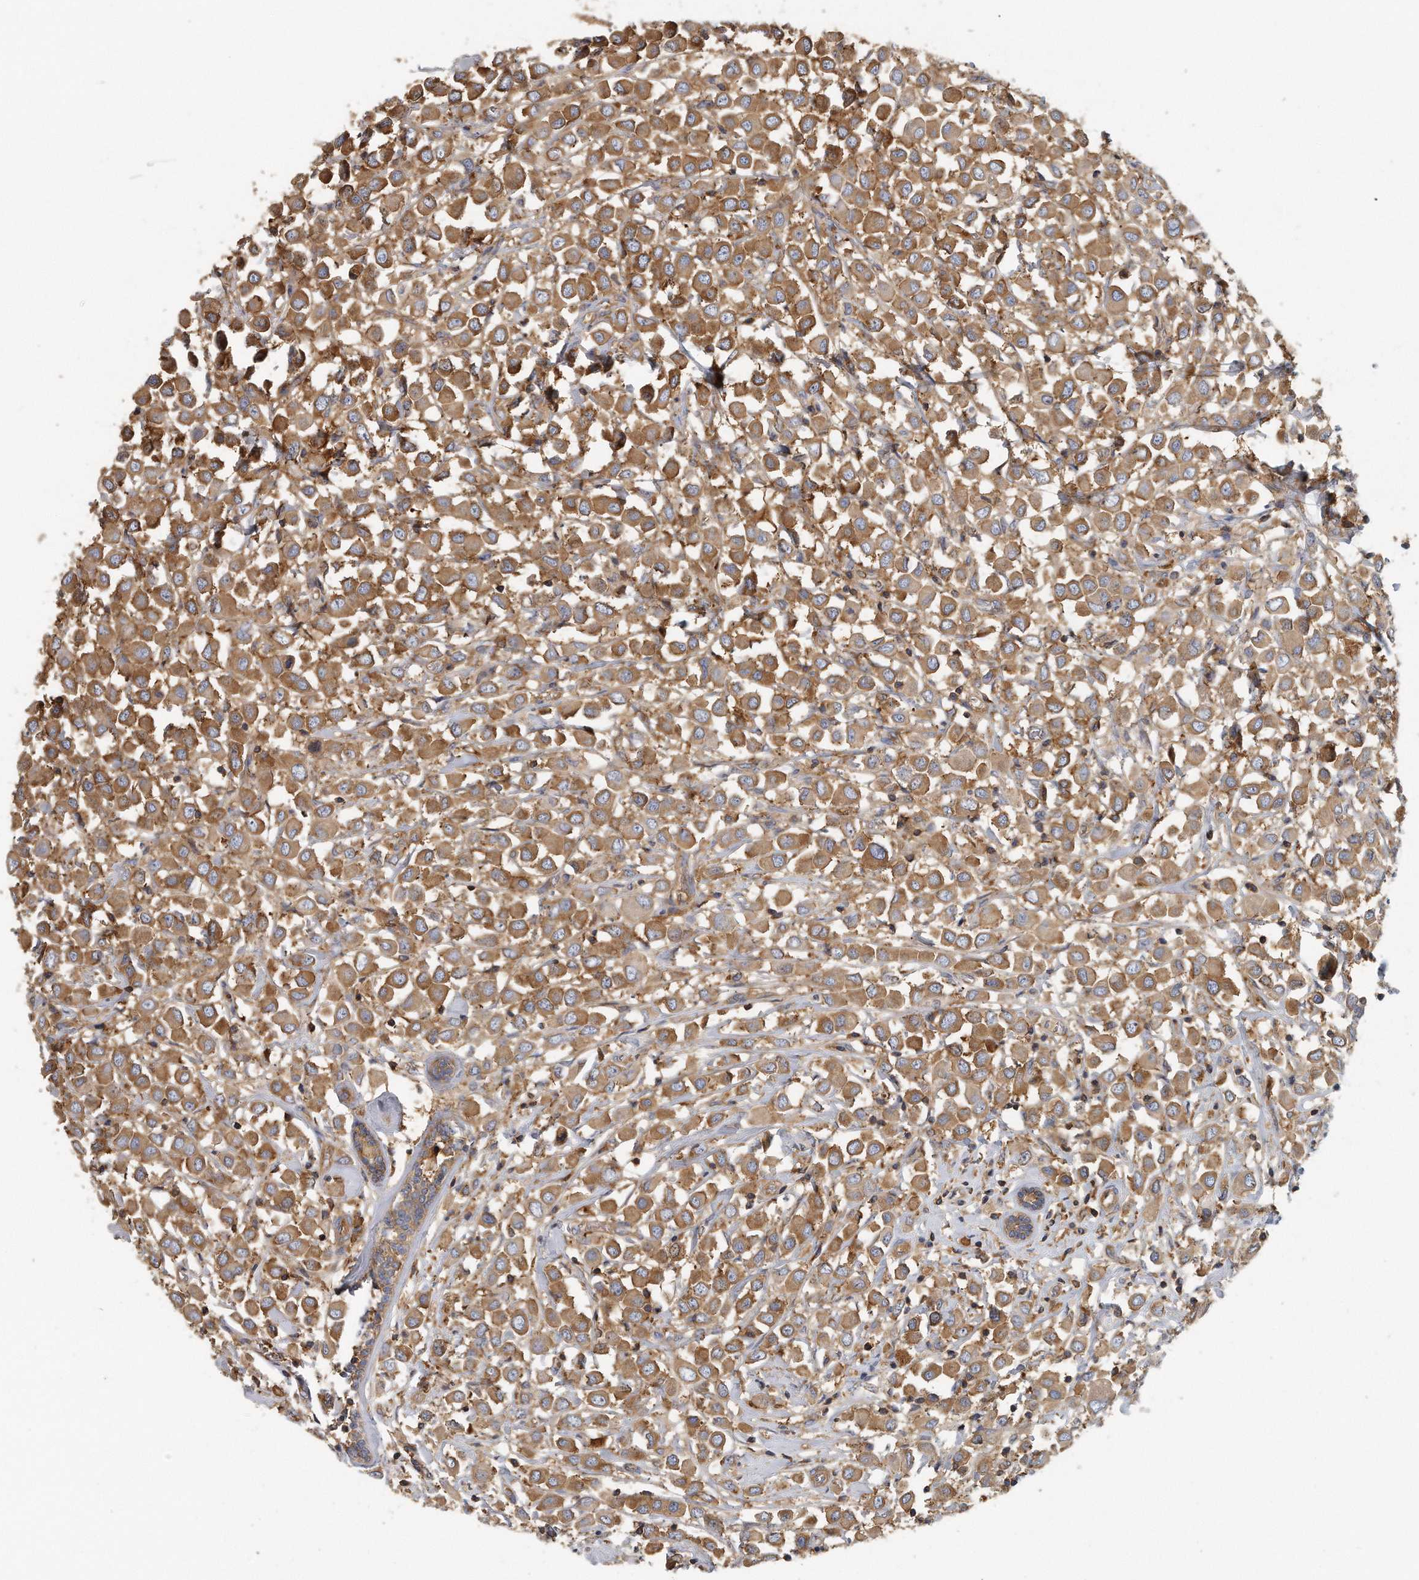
{"staining": {"intensity": "moderate", "quantity": ">75%", "location": "cytoplasmic/membranous"}, "tissue": "breast cancer", "cell_type": "Tumor cells", "image_type": "cancer", "snomed": [{"axis": "morphology", "description": "Duct carcinoma"}, {"axis": "topography", "description": "Breast"}], "caption": "A brown stain shows moderate cytoplasmic/membranous expression of a protein in human breast cancer (infiltrating ductal carcinoma) tumor cells.", "gene": "EIF3I", "patient": {"sex": "female", "age": 61}}